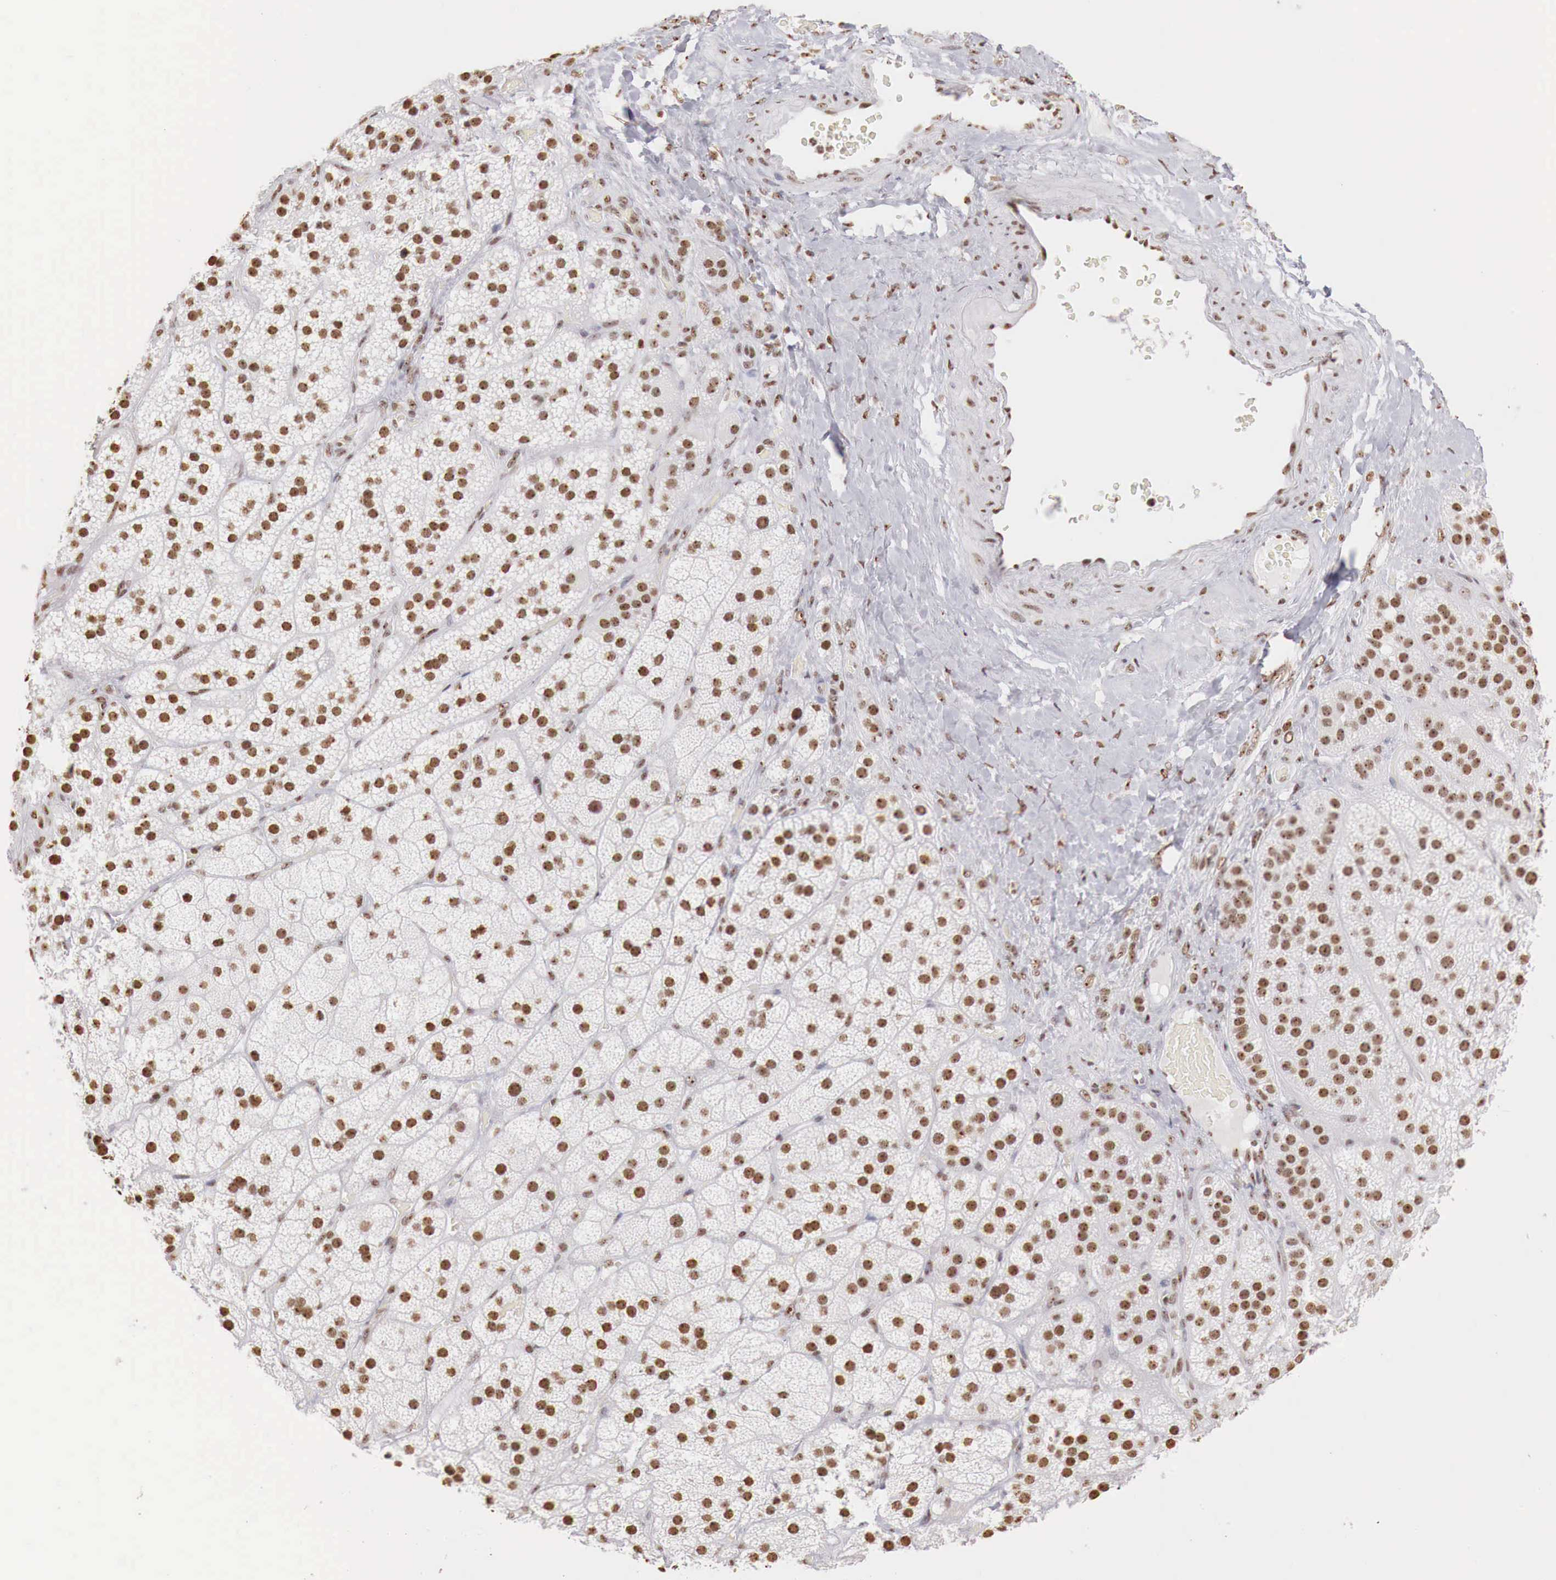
{"staining": {"intensity": "strong", "quantity": ">75%", "location": "nuclear"}, "tissue": "adrenal gland", "cell_type": "Glandular cells", "image_type": "normal", "snomed": [{"axis": "morphology", "description": "Normal tissue, NOS"}, {"axis": "topography", "description": "Adrenal gland"}], "caption": "IHC (DAB) staining of normal human adrenal gland reveals strong nuclear protein staining in about >75% of glandular cells. (Stains: DAB in brown, nuclei in blue, Microscopy: brightfield microscopy at high magnification).", "gene": "DKC1", "patient": {"sex": "male", "age": 57}}